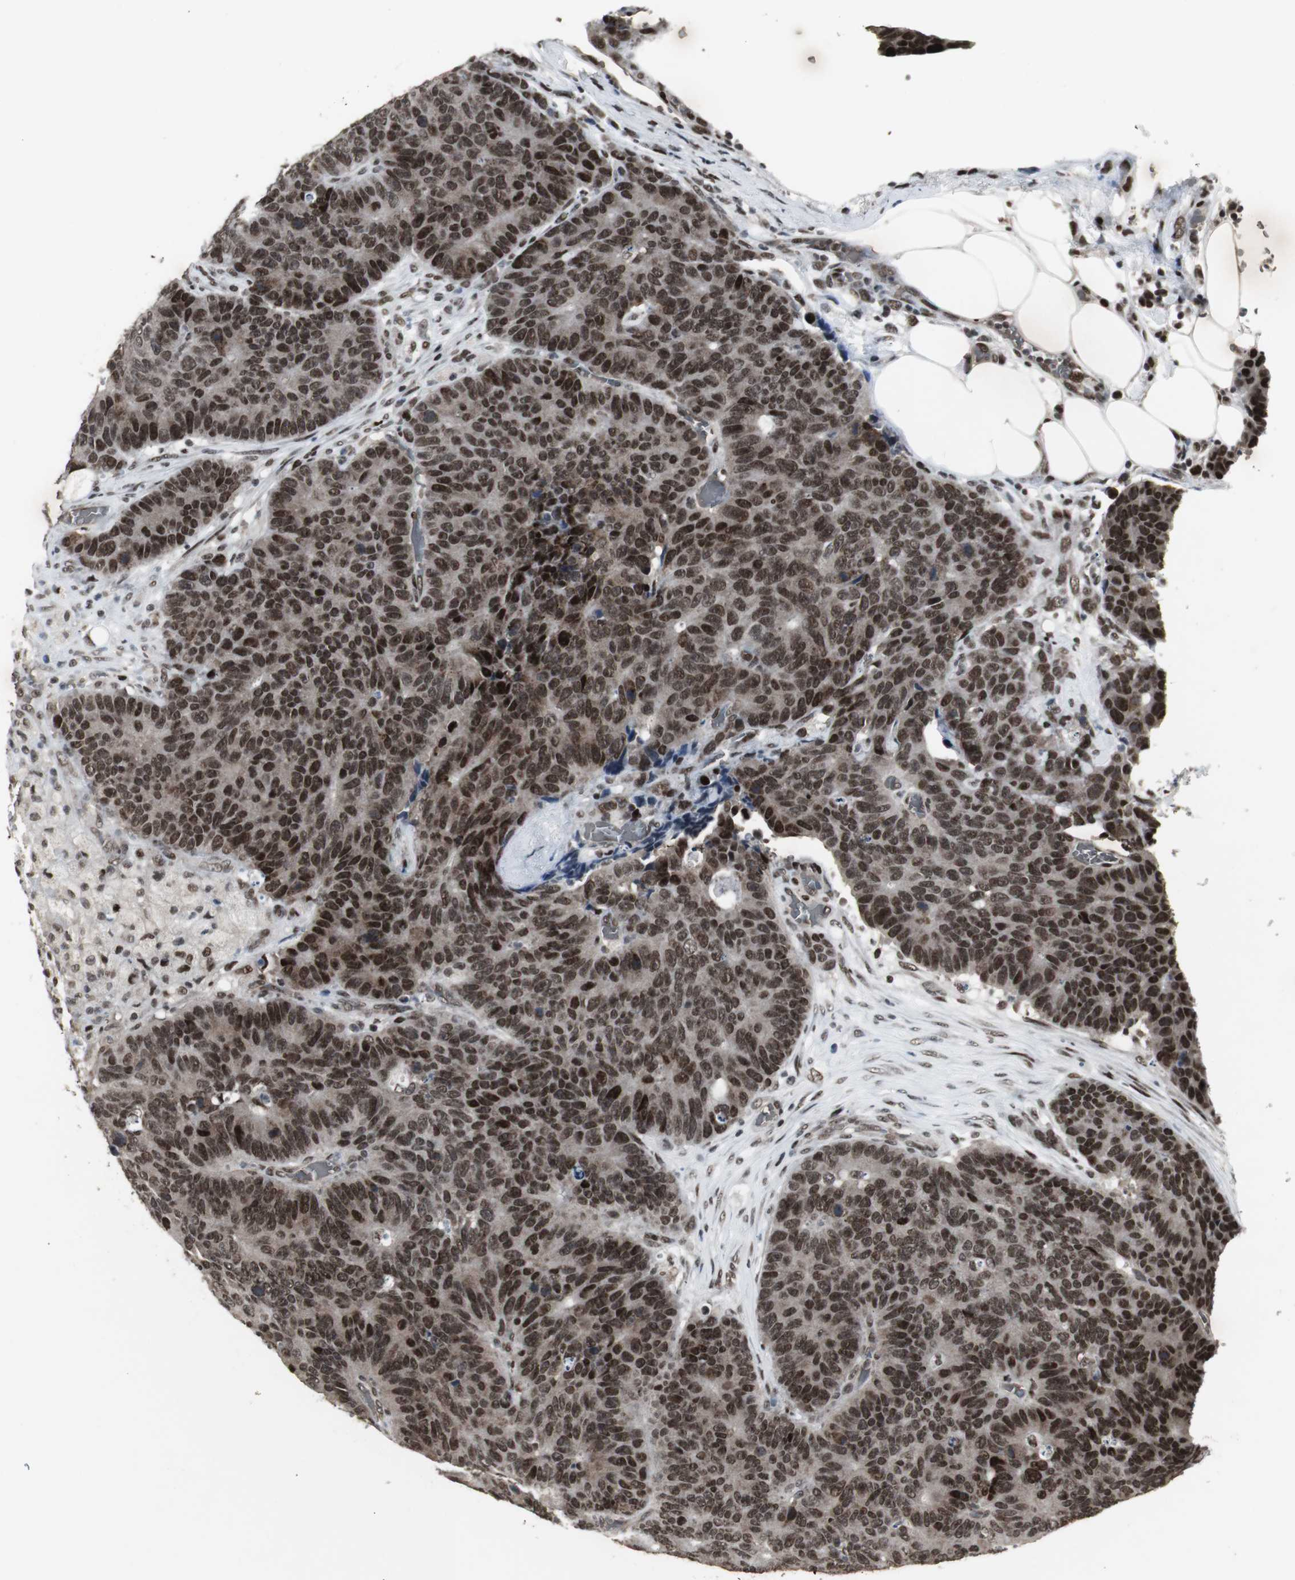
{"staining": {"intensity": "strong", "quantity": ">75%", "location": "nuclear"}, "tissue": "colorectal cancer", "cell_type": "Tumor cells", "image_type": "cancer", "snomed": [{"axis": "morphology", "description": "Adenocarcinoma, NOS"}, {"axis": "topography", "description": "Colon"}], "caption": "Colorectal cancer was stained to show a protein in brown. There is high levels of strong nuclear staining in approximately >75% of tumor cells.", "gene": "TAF5", "patient": {"sex": "female", "age": 86}}